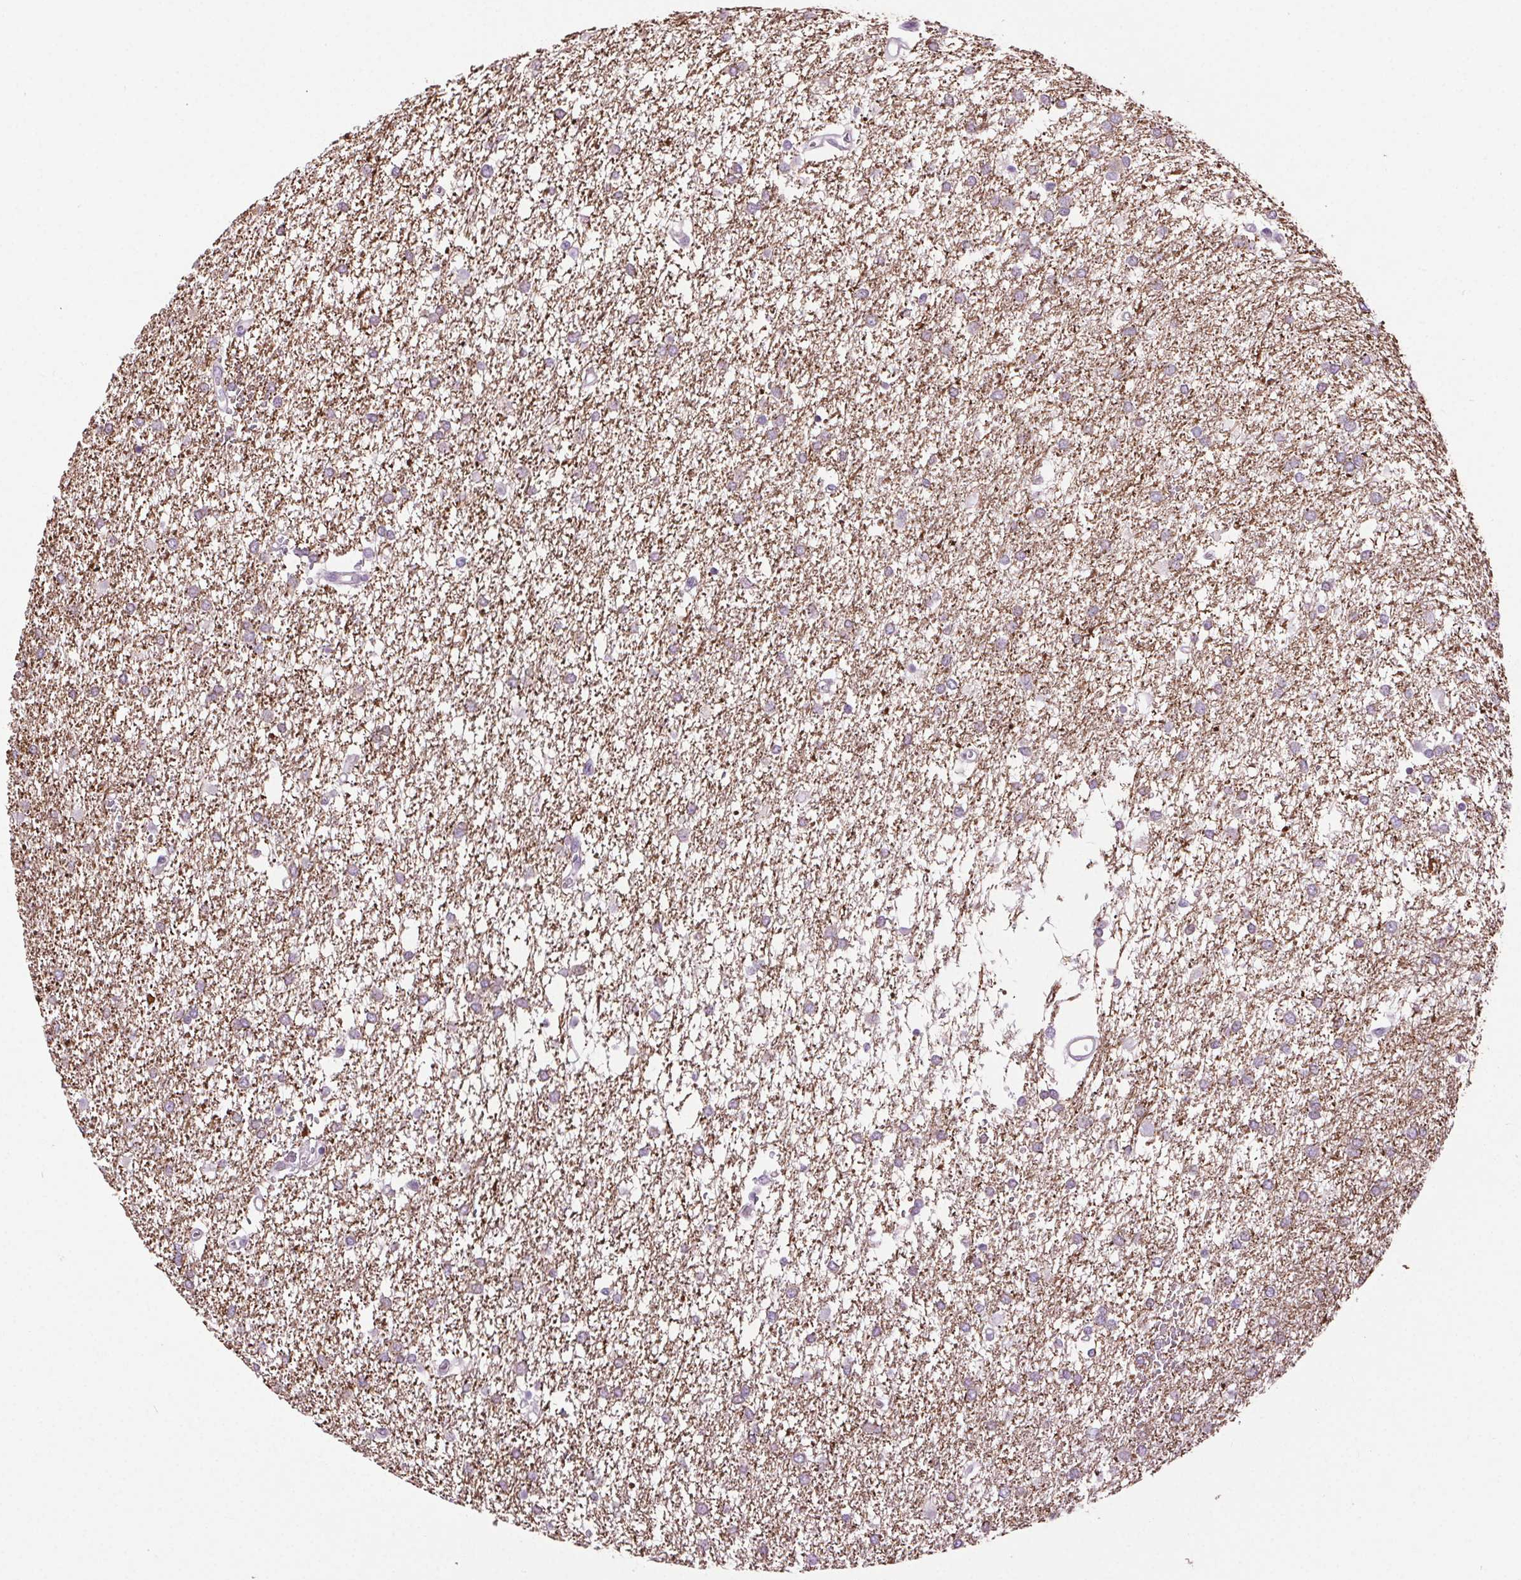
{"staining": {"intensity": "negative", "quantity": "none", "location": "none"}, "tissue": "glioma", "cell_type": "Tumor cells", "image_type": "cancer", "snomed": [{"axis": "morphology", "description": "Glioma, malignant, High grade"}, {"axis": "topography", "description": "Brain"}], "caption": "Human glioma stained for a protein using immunohistochemistry reveals no positivity in tumor cells.", "gene": "SYT11", "patient": {"sex": "female", "age": 61}}